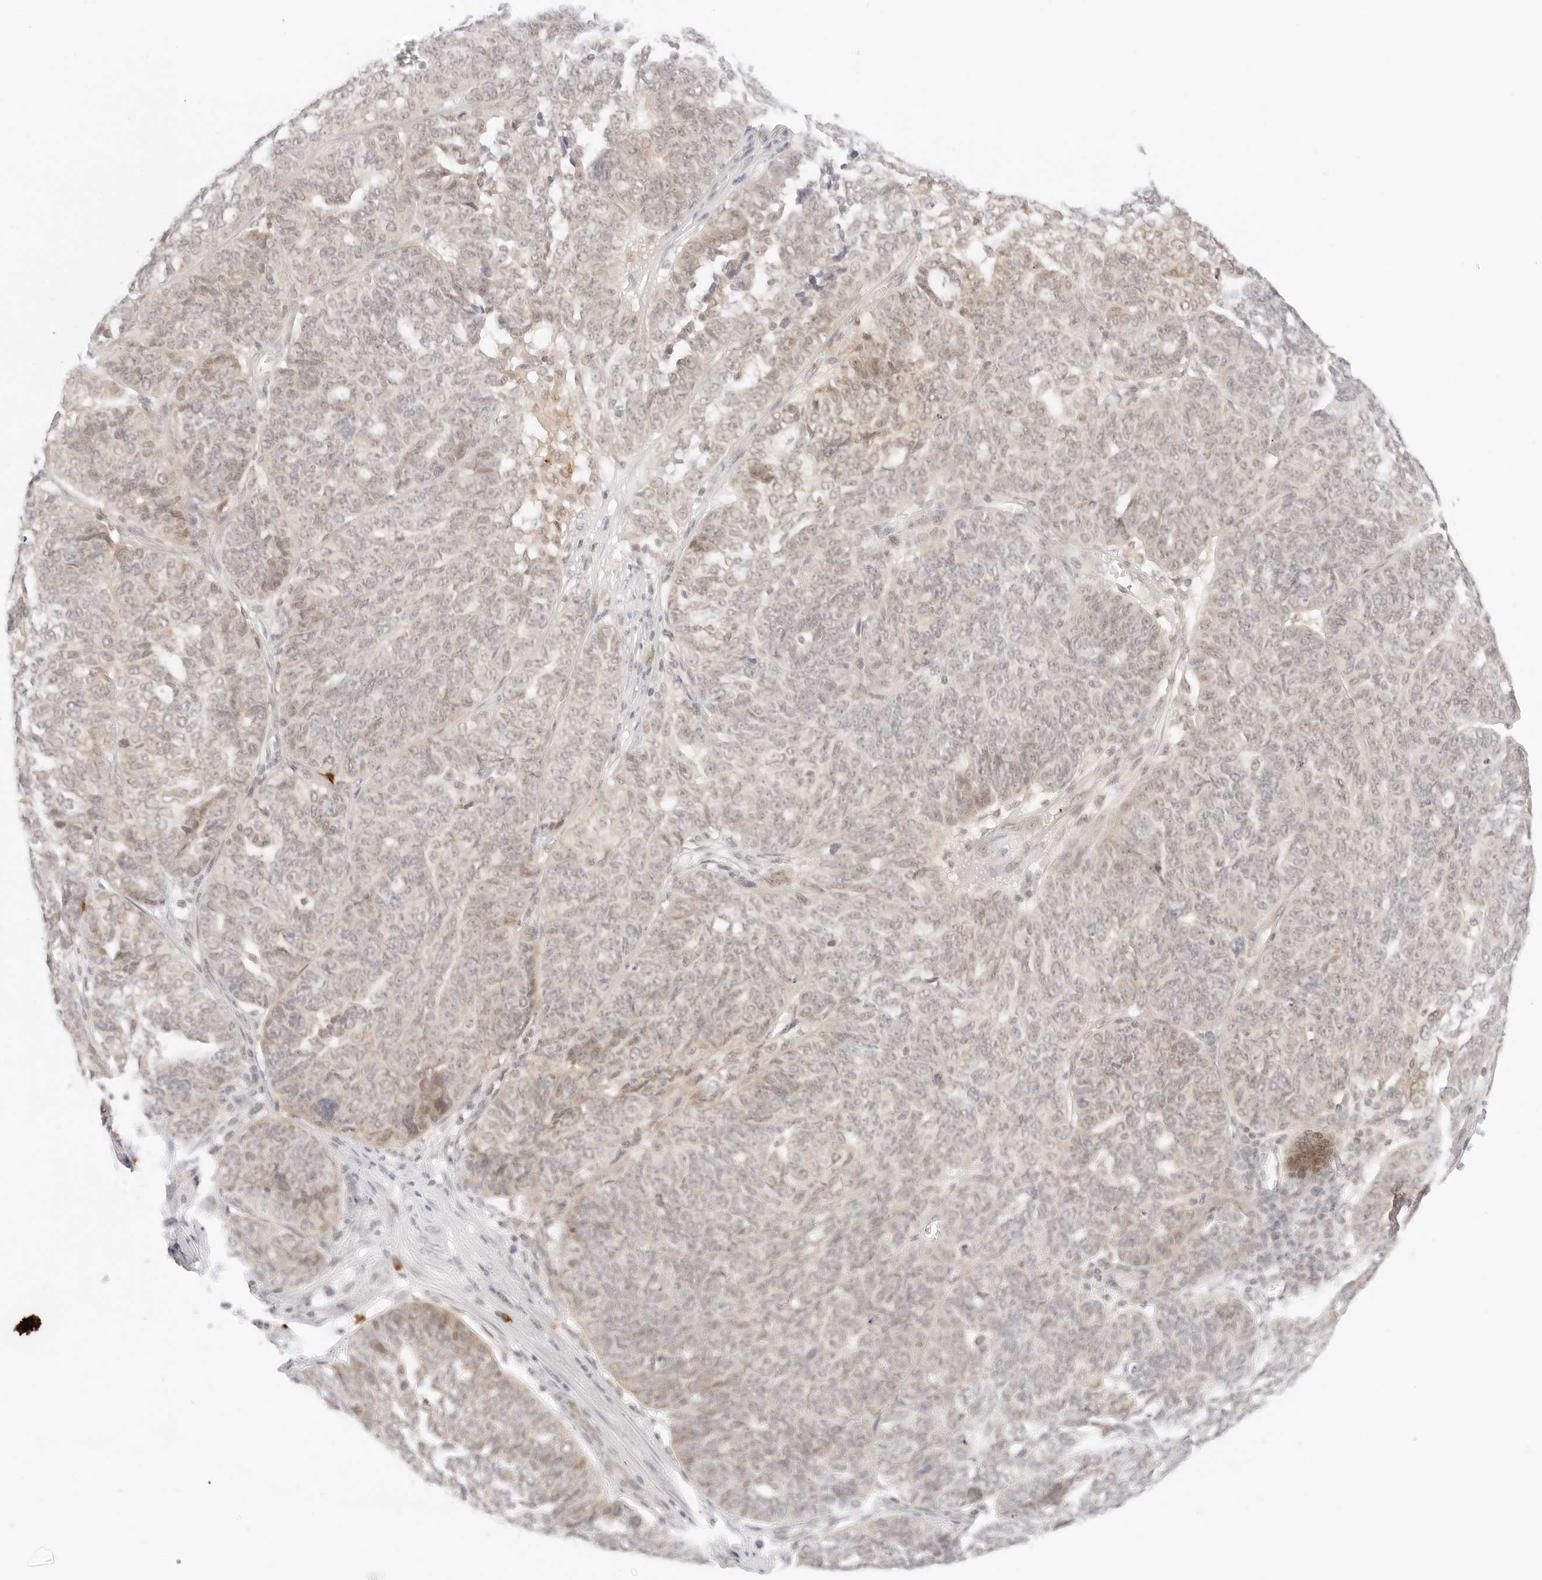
{"staining": {"intensity": "weak", "quantity": "<25%", "location": "nuclear"}, "tissue": "ovarian cancer", "cell_type": "Tumor cells", "image_type": "cancer", "snomed": [{"axis": "morphology", "description": "Cystadenocarcinoma, serous, NOS"}, {"axis": "topography", "description": "Ovary"}], "caption": "IHC histopathology image of human ovarian cancer (serous cystadenocarcinoma) stained for a protein (brown), which demonstrates no positivity in tumor cells.", "gene": "POLR3C", "patient": {"sex": "female", "age": 59}}